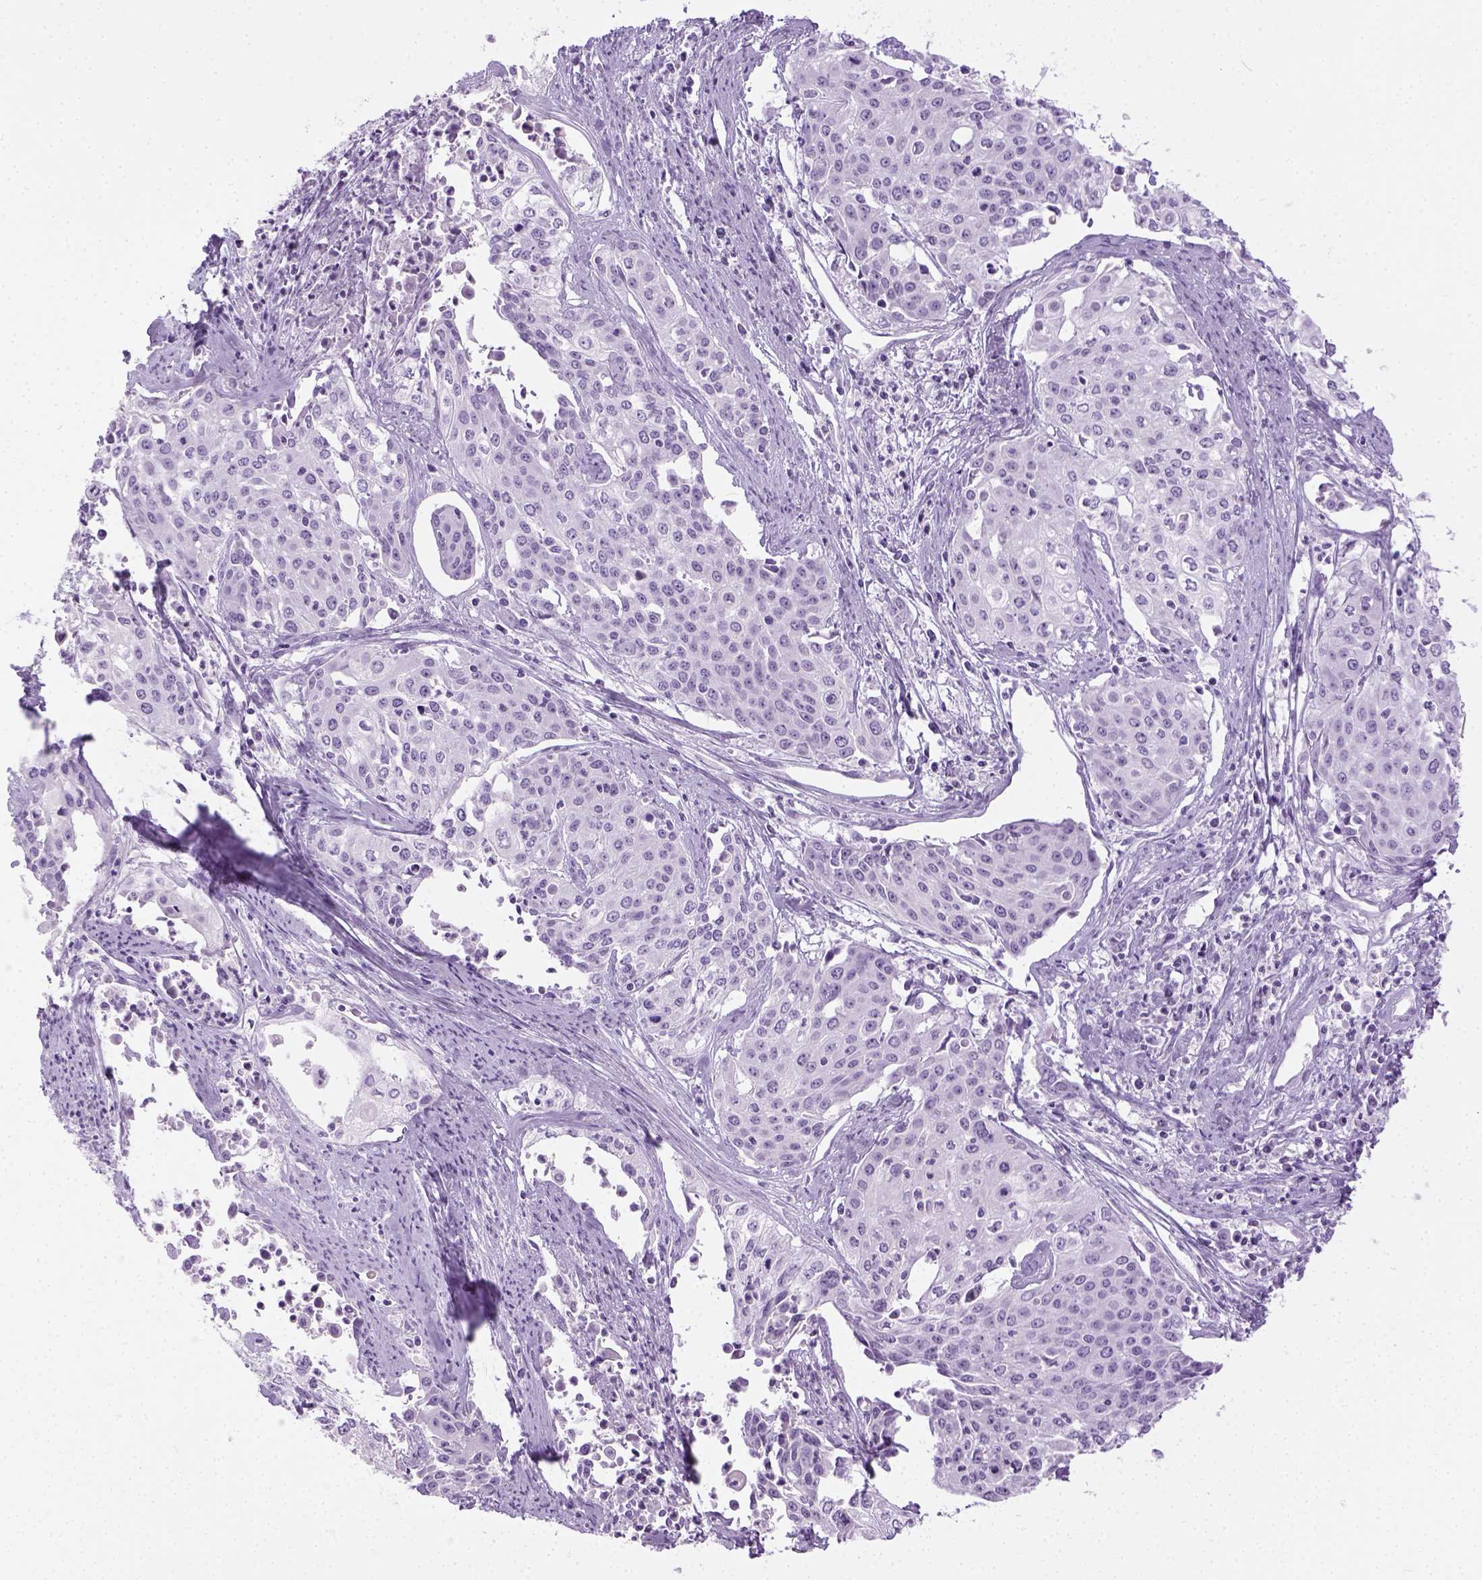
{"staining": {"intensity": "negative", "quantity": "none", "location": "none"}, "tissue": "cervical cancer", "cell_type": "Tumor cells", "image_type": "cancer", "snomed": [{"axis": "morphology", "description": "Squamous cell carcinoma, NOS"}, {"axis": "topography", "description": "Cervix"}], "caption": "An image of human cervical cancer (squamous cell carcinoma) is negative for staining in tumor cells.", "gene": "LGSN", "patient": {"sex": "female", "age": 39}}